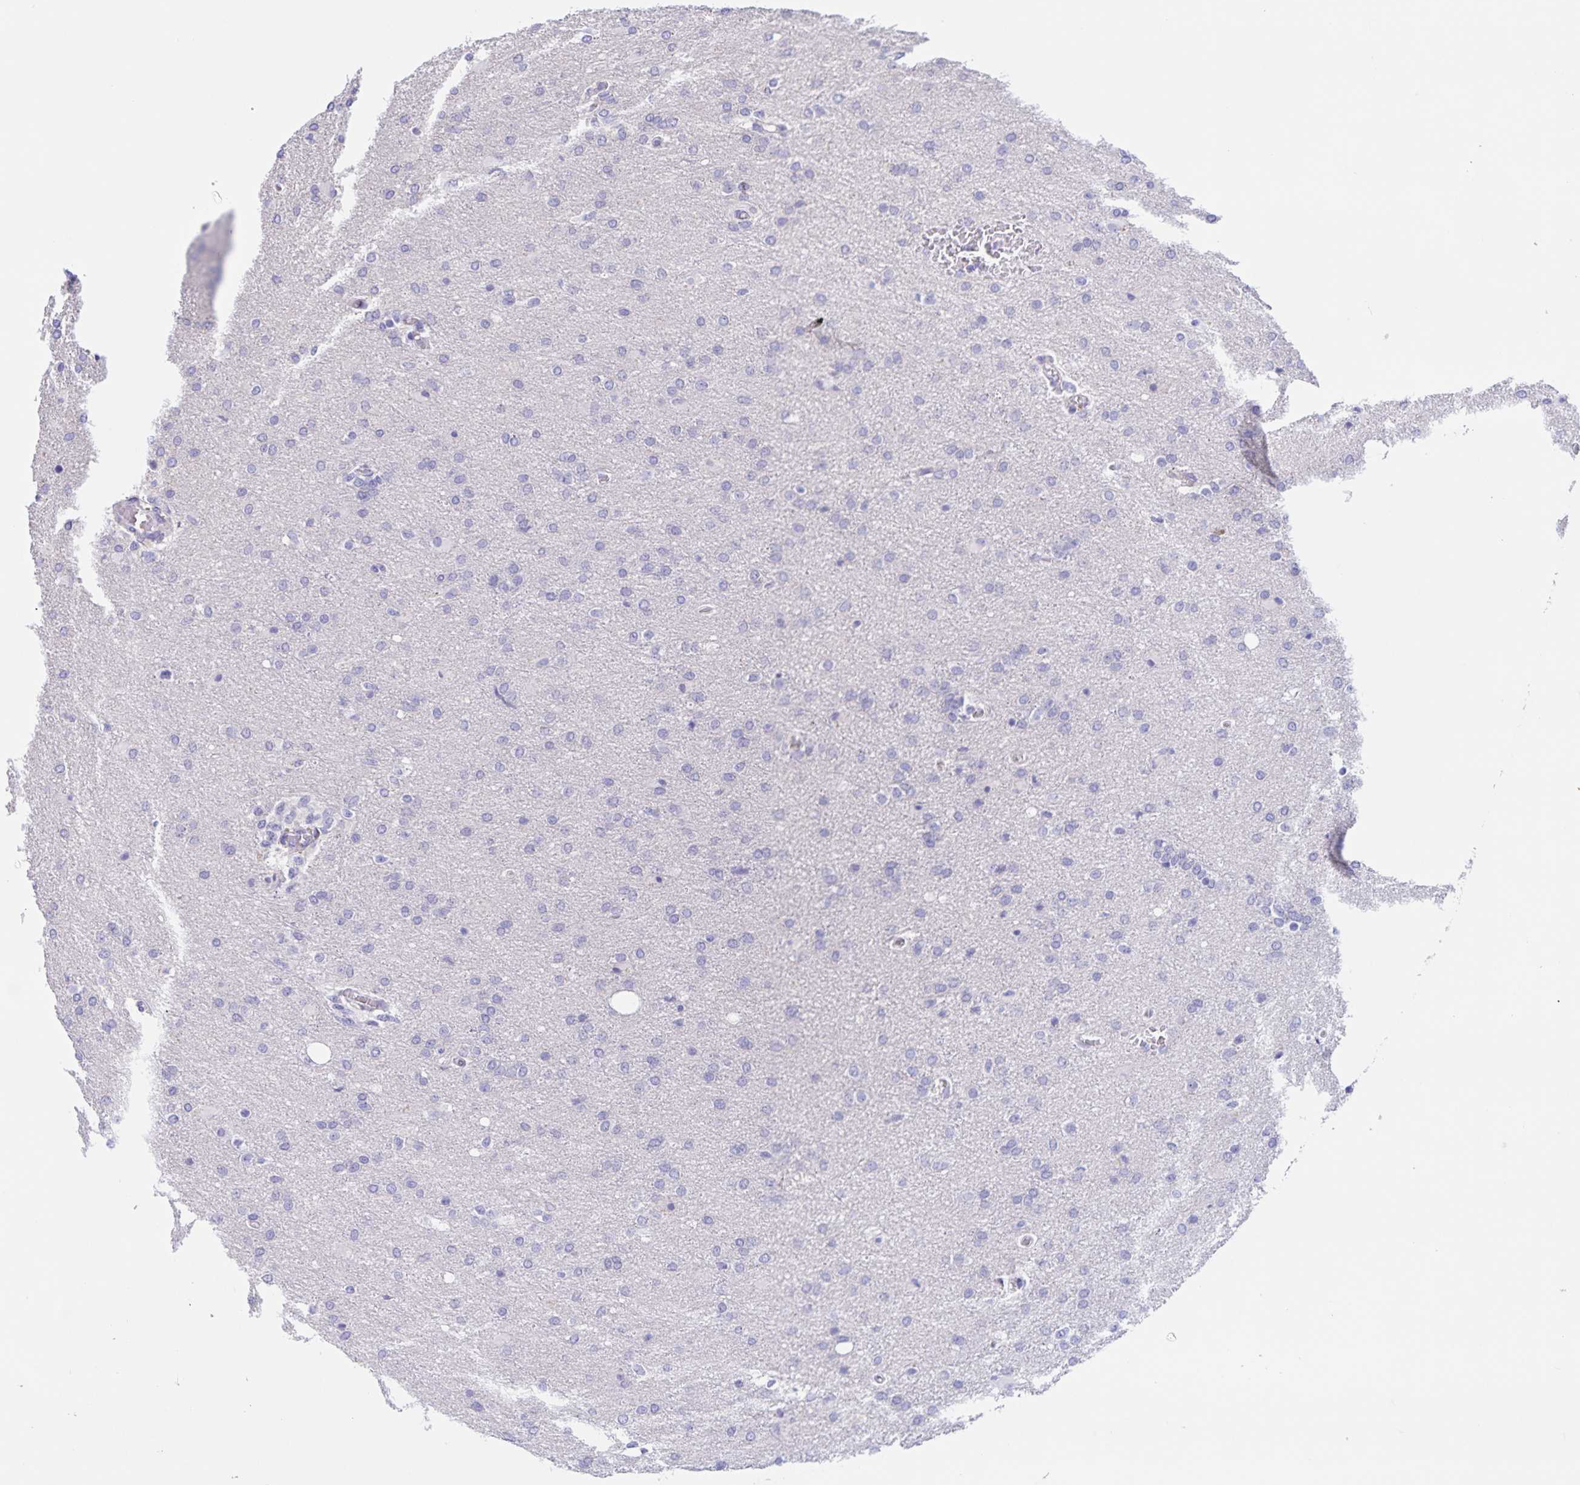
{"staining": {"intensity": "negative", "quantity": "none", "location": "none"}, "tissue": "glioma", "cell_type": "Tumor cells", "image_type": "cancer", "snomed": [{"axis": "morphology", "description": "Glioma, malignant, High grade"}, {"axis": "topography", "description": "Brain"}], "caption": "Protein analysis of glioma demonstrates no significant staining in tumor cells.", "gene": "DMGDH", "patient": {"sex": "male", "age": 68}}